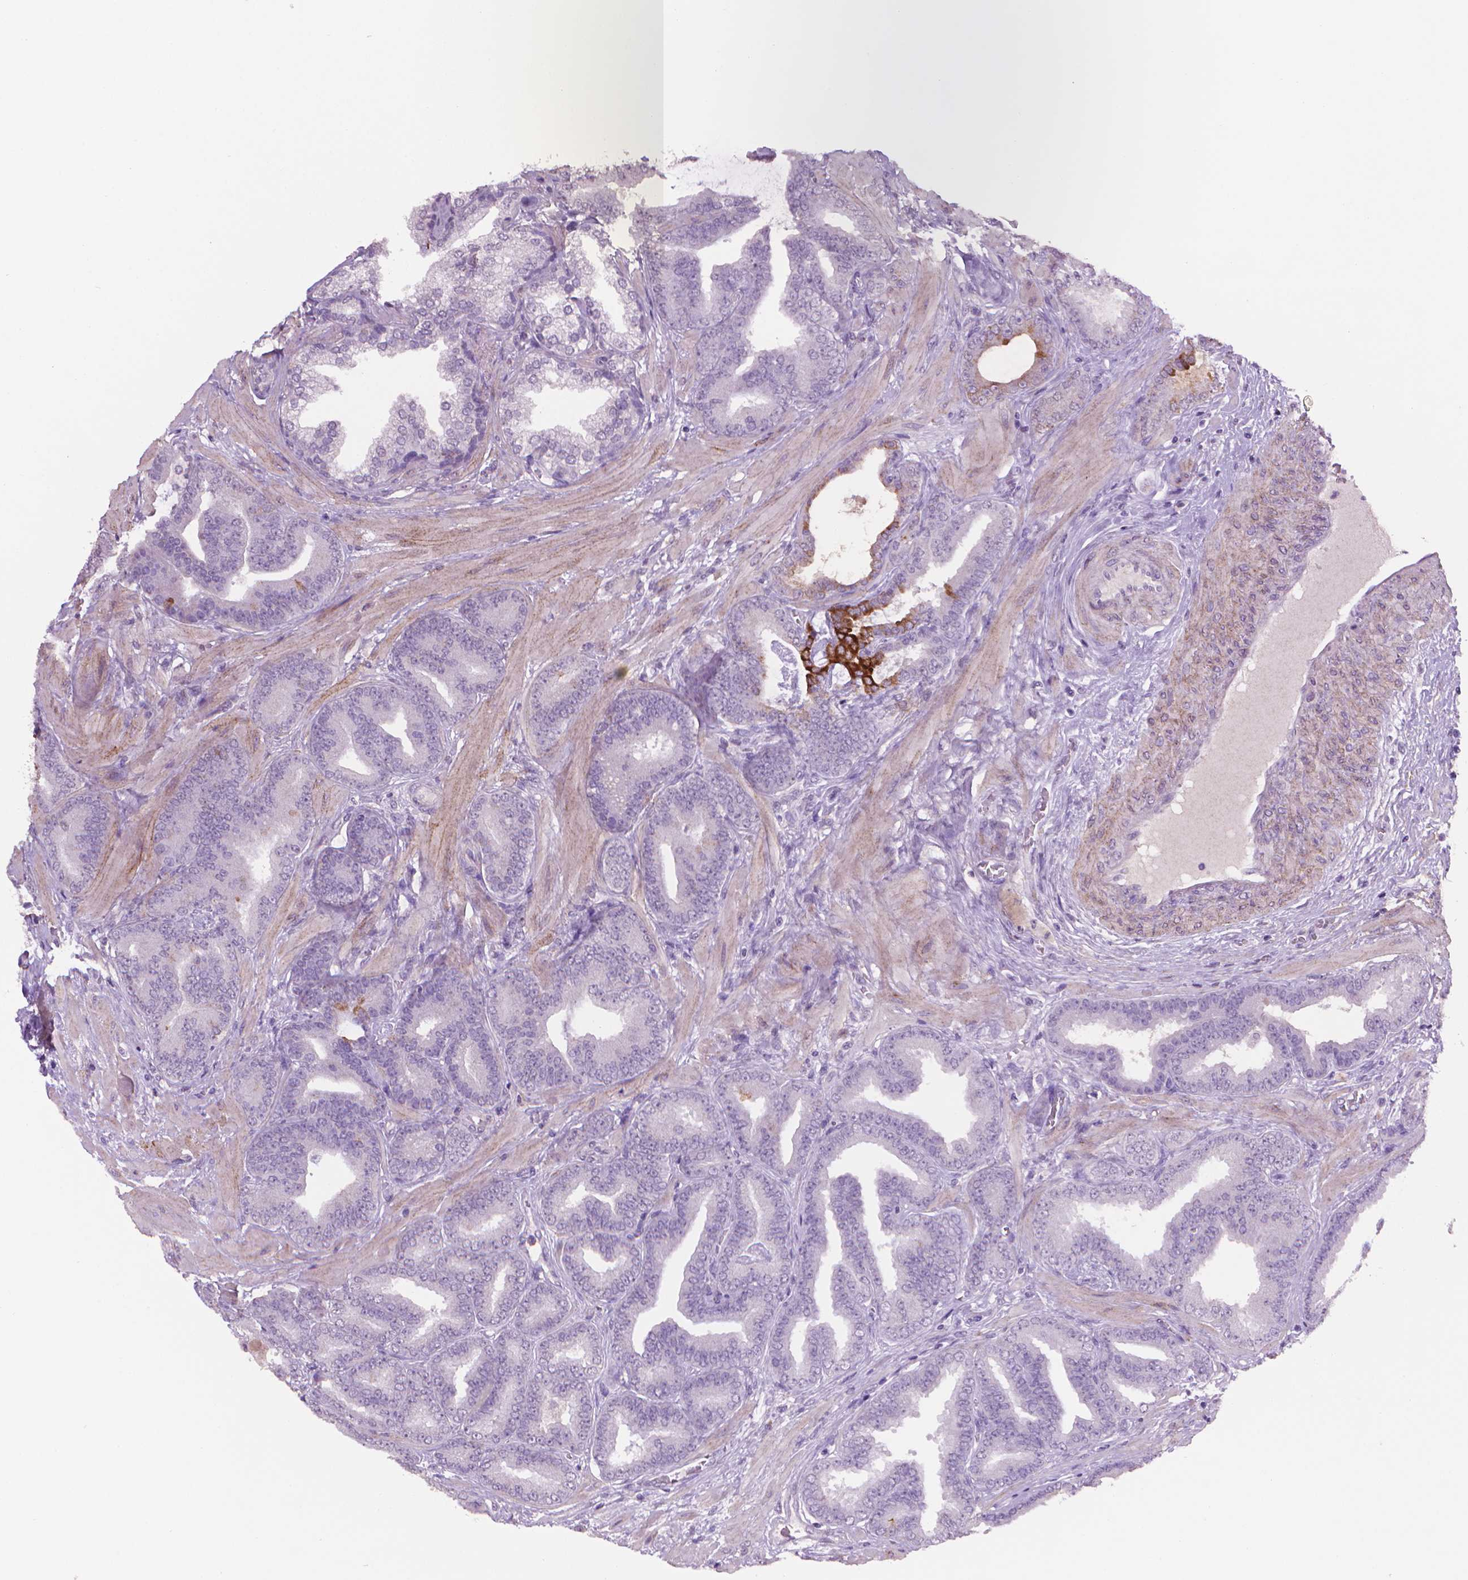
{"staining": {"intensity": "negative", "quantity": "none", "location": "none"}, "tissue": "prostate cancer", "cell_type": "Tumor cells", "image_type": "cancer", "snomed": [{"axis": "morphology", "description": "Adenocarcinoma, Low grade"}, {"axis": "topography", "description": "Prostate"}], "caption": "Prostate cancer was stained to show a protein in brown. There is no significant expression in tumor cells. (Immunohistochemistry, brightfield microscopy, high magnification).", "gene": "MUC1", "patient": {"sex": "male", "age": 63}}